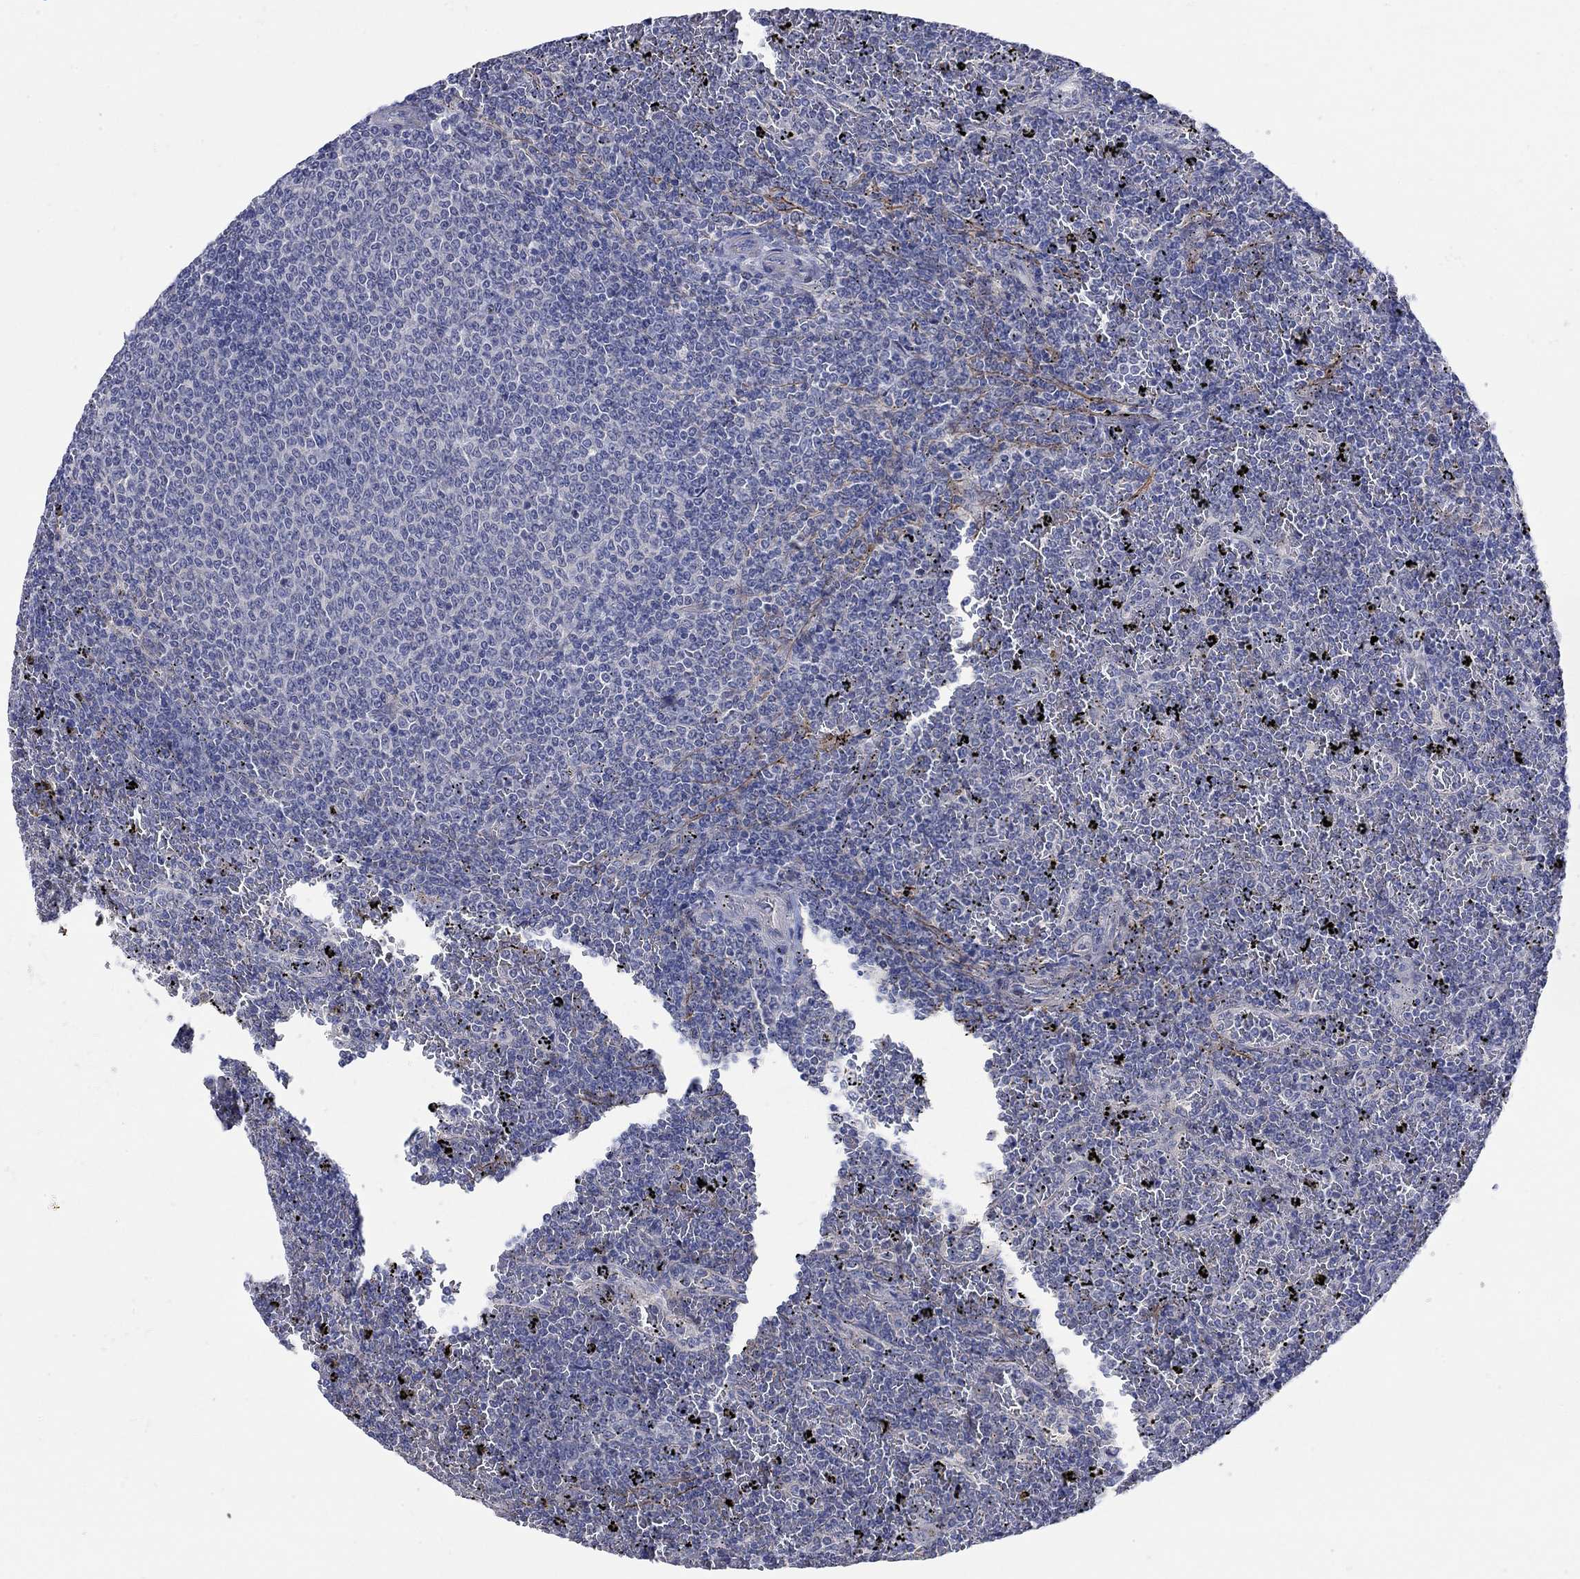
{"staining": {"intensity": "negative", "quantity": "none", "location": "none"}, "tissue": "lymphoma", "cell_type": "Tumor cells", "image_type": "cancer", "snomed": [{"axis": "morphology", "description": "Malignant lymphoma, non-Hodgkin's type, Low grade"}, {"axis": "topography", "description": "Spleen"}], "caption": "An immunohistochemistry image of lymphoma is shown. There is no staining in tumor cells of lymphoma.", "gene": "SCN7A", "patient": {"sex": "female", "age": 77}}